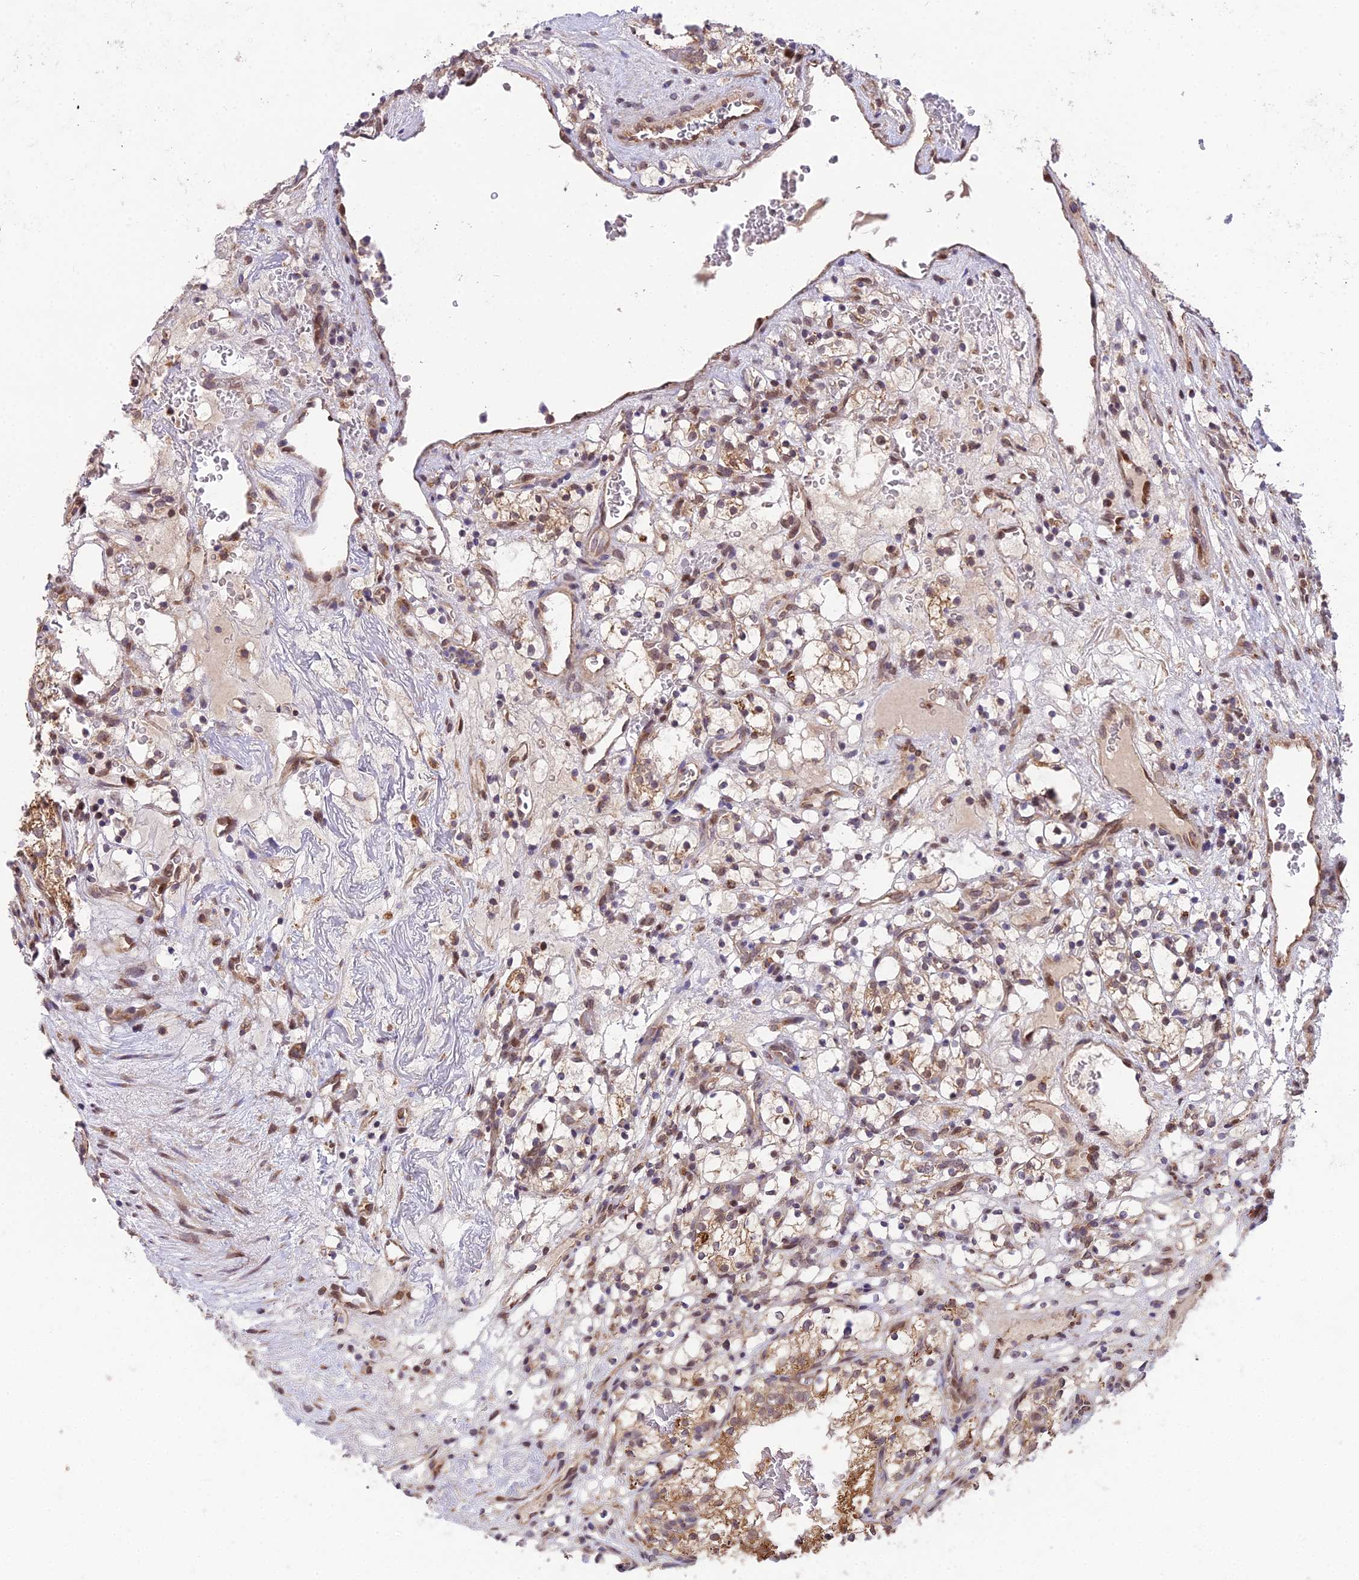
{"staining": {"intensity": "moderate", "quantity": "<25%", "location": "cytoplasmic/membranous,nuclear"}, "tissue": "renal cancer", "cell_type": "Tumor cells", "image_type": "cancer", "snomed": [{"axis": "morphology", "description": "Adenocarcinoma, NOS"}, {"axis": "topography", "description": "Kidney"}], "caption": "Moderate cytoplasmic/membranous and nuclear protein positivity is seen in approximately <25% of tumor cells in renal adenocarcinoma. (Stains: DAB in brown, nuclei in blue, Microscopy: brightfield microscopy at high magnification).", "gene": "CYP2R1", "patient": {"sex": "female", "age": 69}}